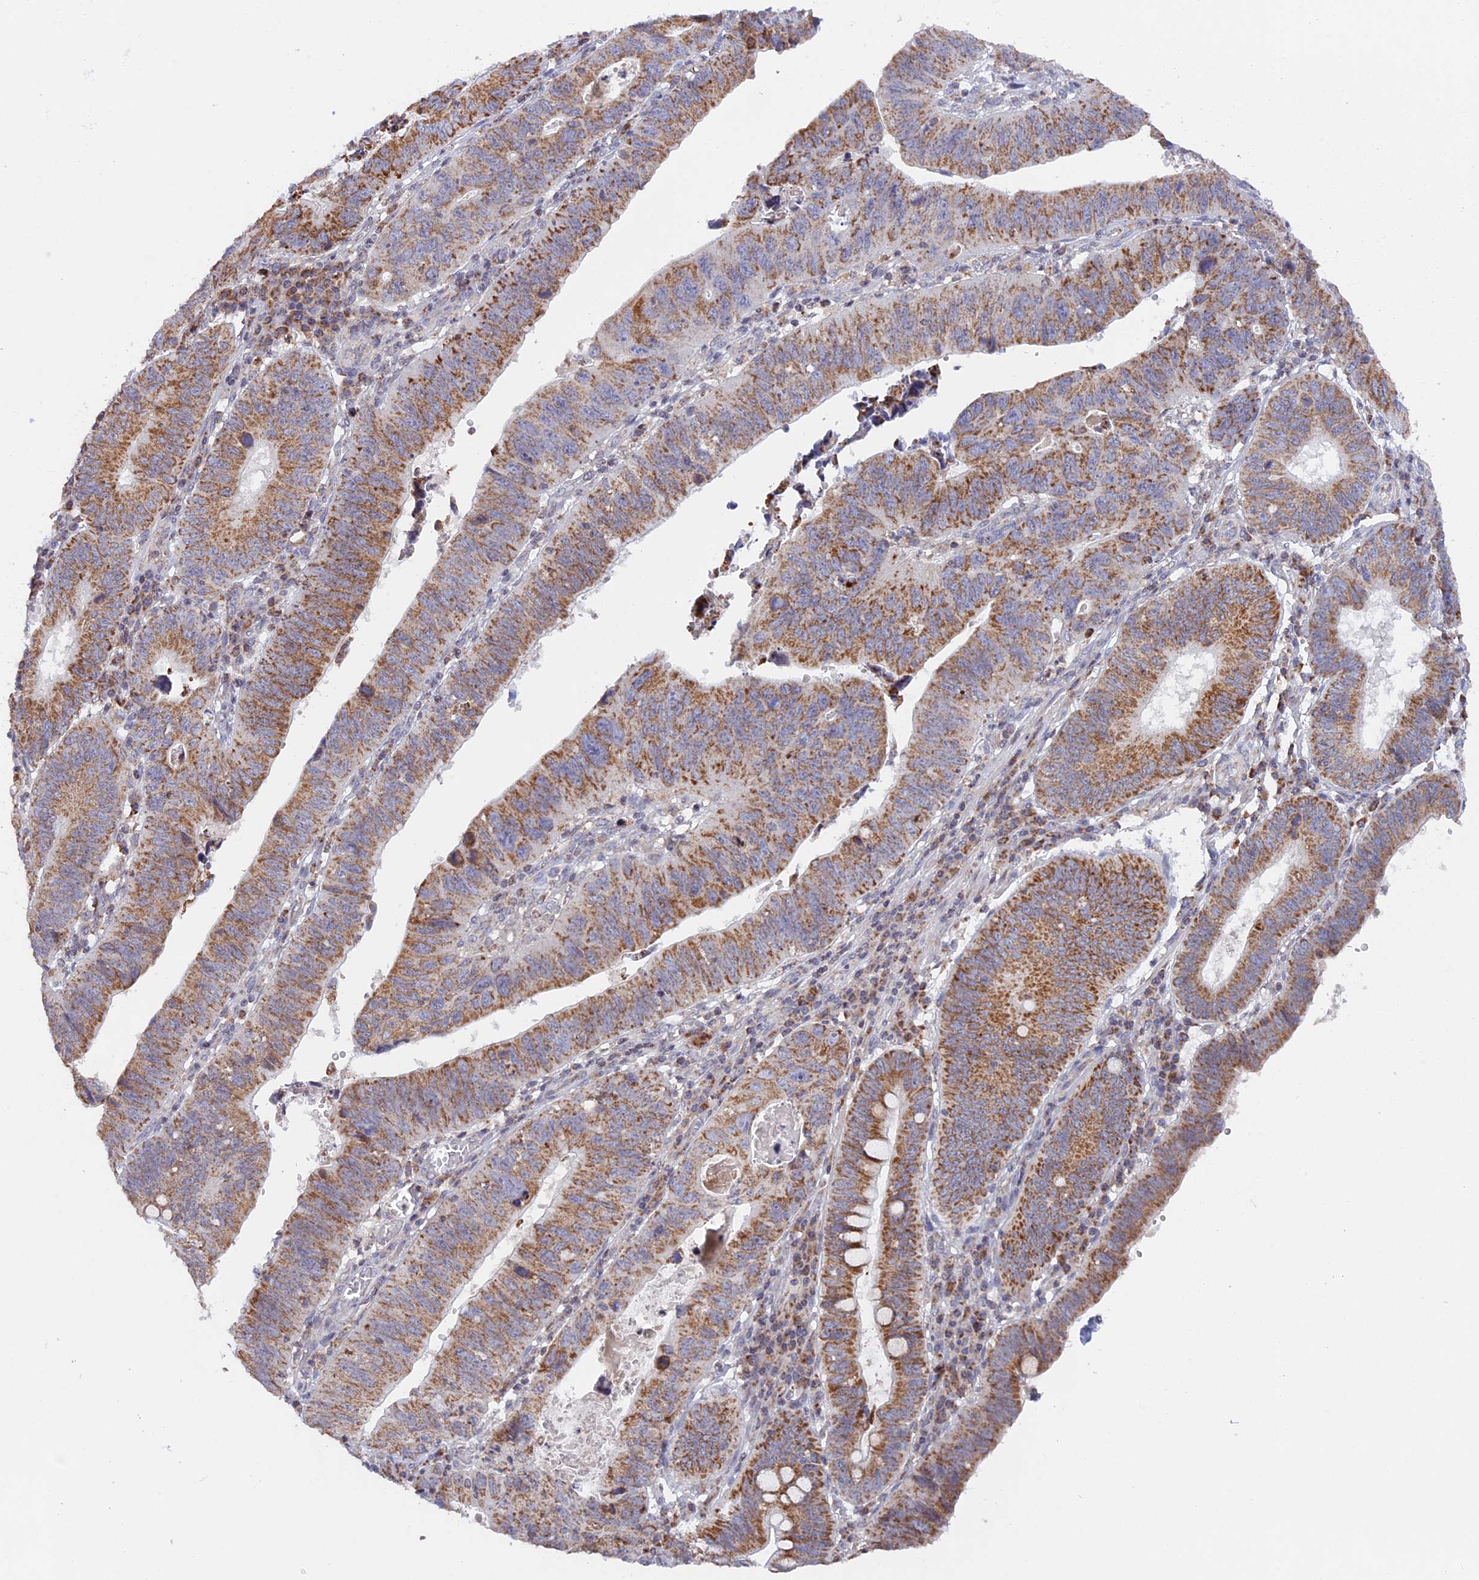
{"staining": {"intensity": "moderate", "quantity": "25%-75%", "location": "cytoplasmic/membranous"}, "tissue": "stomach cancer", "cell_type": "Tumor cells", "image_type": "cancer", "snomed": [{"axis": "morphology", "description": "Adenocarcinoma, NOS"}, {"axis": "topography", "description": "Stomach"}], "caption": "This photomicrograph exhibits immunohistochemistry (IHC) staining of human adenocarcinoma (stomach), with medium moderate cytoplasmic/membranous staining in approximately 25%-75% of tumor cells.", "gene": "MPV17L", "patient": {"sex": "male", "age": 59}}